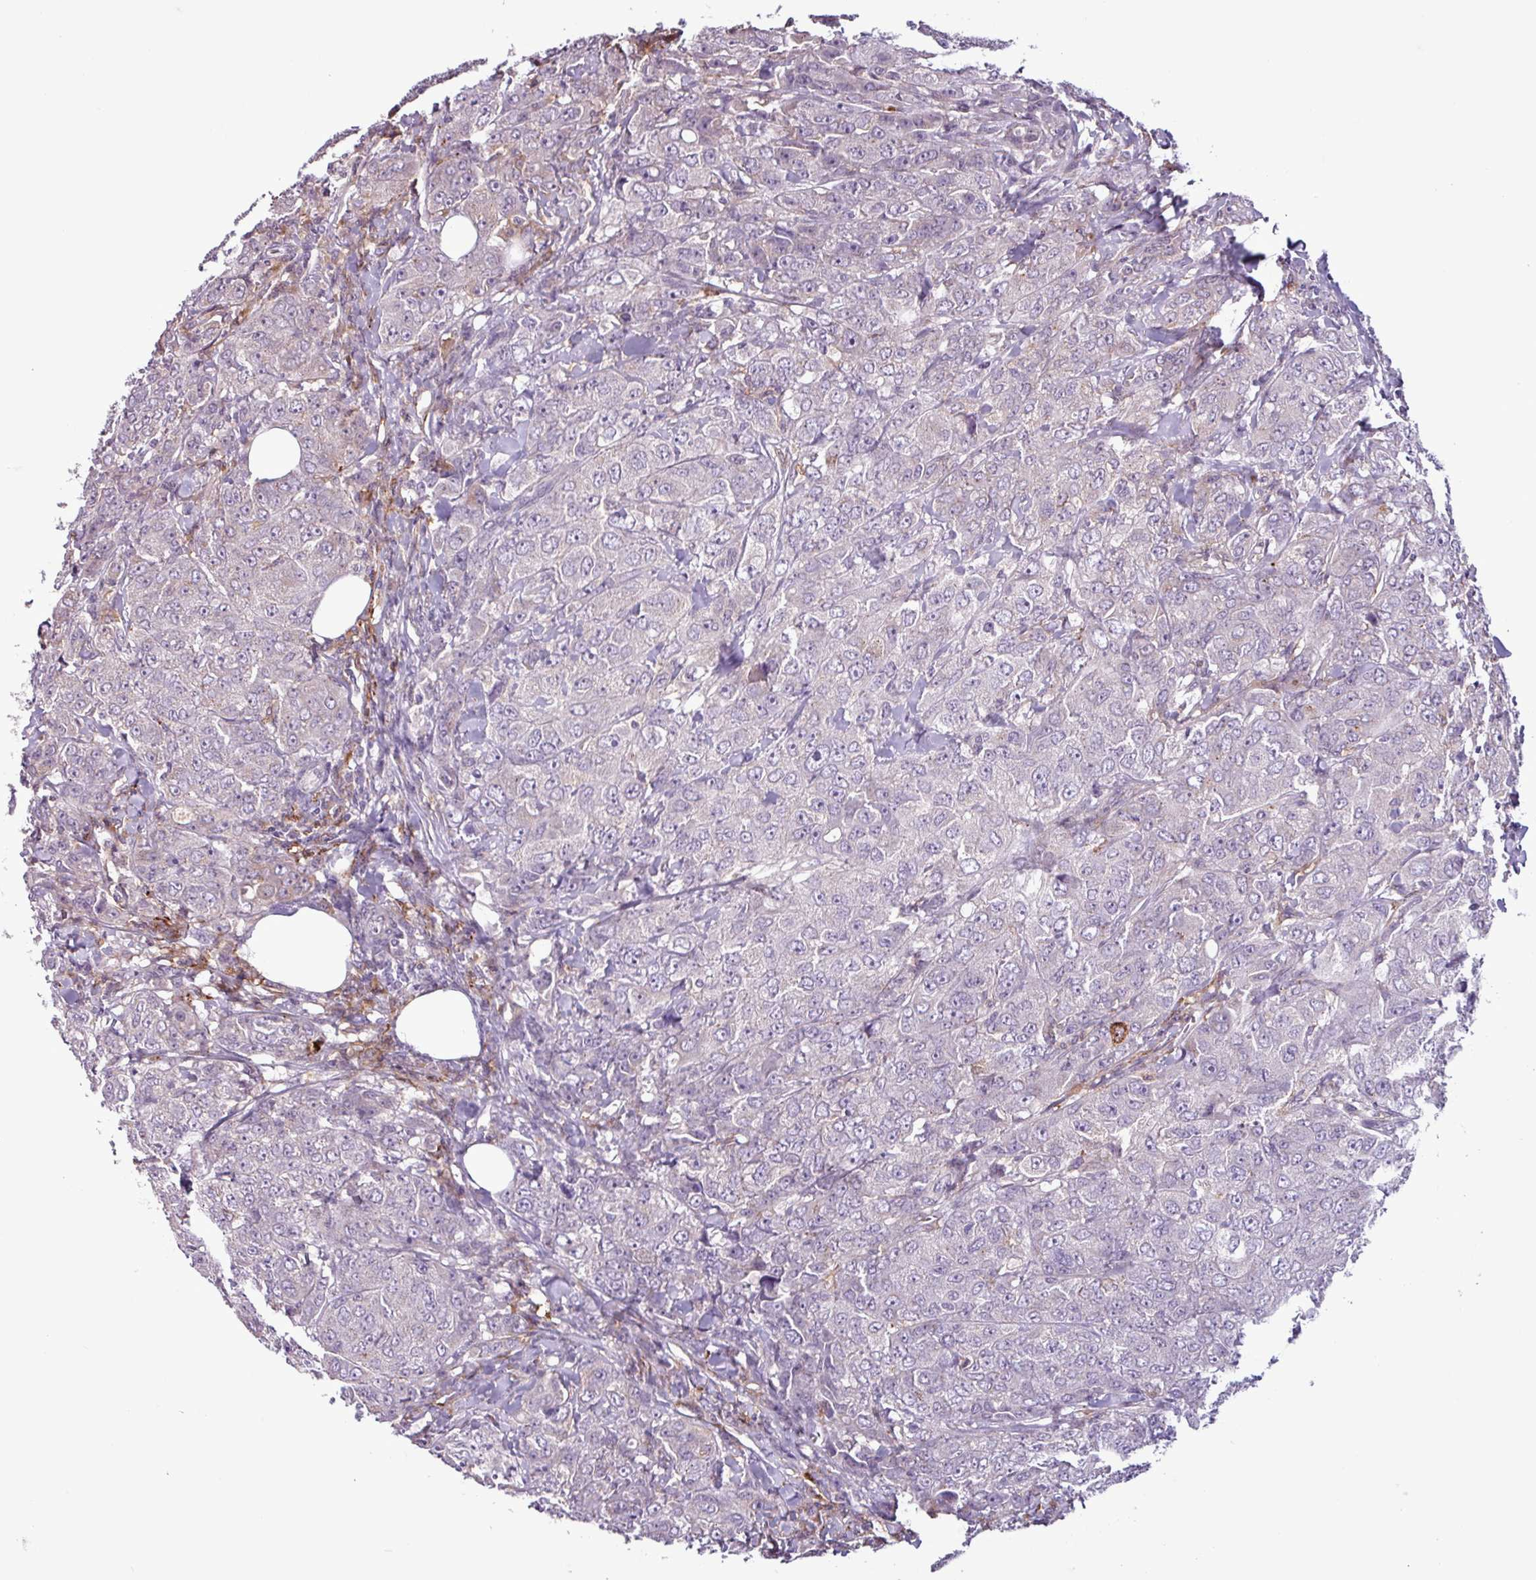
{"staining": {"intensity": "negative", "quantity": "none", "location": "none"}, "tissue": "breast cancer", "cell_type": "Tumor cells", "image_type": "cancer", "snomed": [{"axis": "morphology", "description": "Duct carcinoma"}, {"axis": "topography", "description": "Breast"}], "caption": "Protein analysis of breast cancer (invasive ductal carcinoma) shows no significant positivity in tumor cells.", "gene": "C9orf24", "patient": {"sex": "female", "age": 43}}